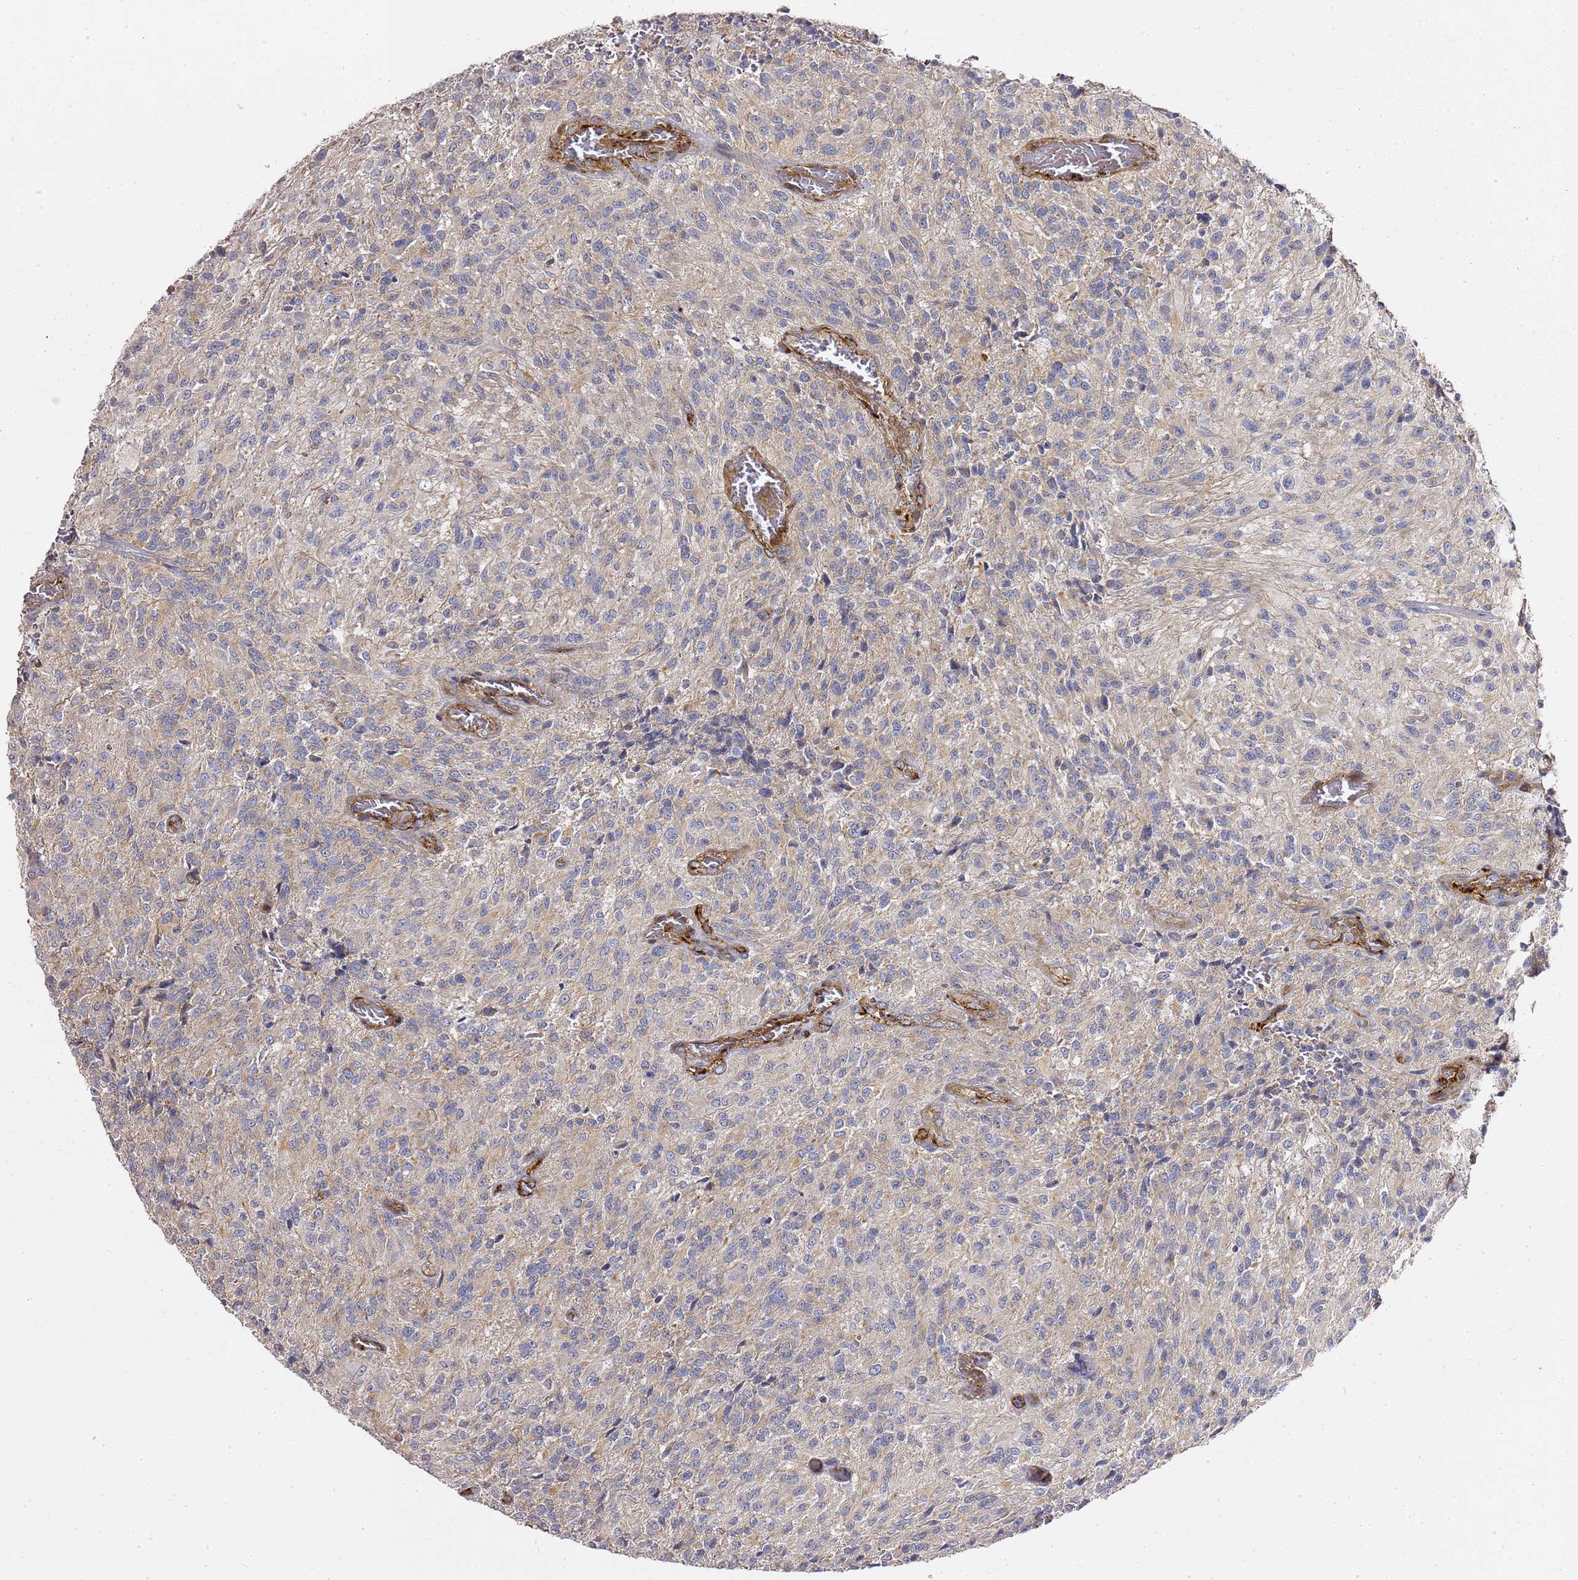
{"staining": {"intensity": "negative", "quantity": "none", "location": "none"}, "tissue": "glioma", "cell_type": "Tumor cells", "image_type": "cancer", "snomed": [{"axis": "morphology", "description": "Normal tissue, NOS"}, {"axis": "morphology", "description": "Glioma, malignant, High grade"}, {"axis": "topography", "description": "Cerebral cortex"}], "caption": "DAB (3,3'-diaminobenzidine) immunohistochemical staining of high-grade glioma (malignant) exhibits no significant positivity in tumor cells. (Immunohistochemistry, brightfield microscopy, high magnification).", "gene": "EPS8L1", "patient": {"sex": "male", "age": 56}}